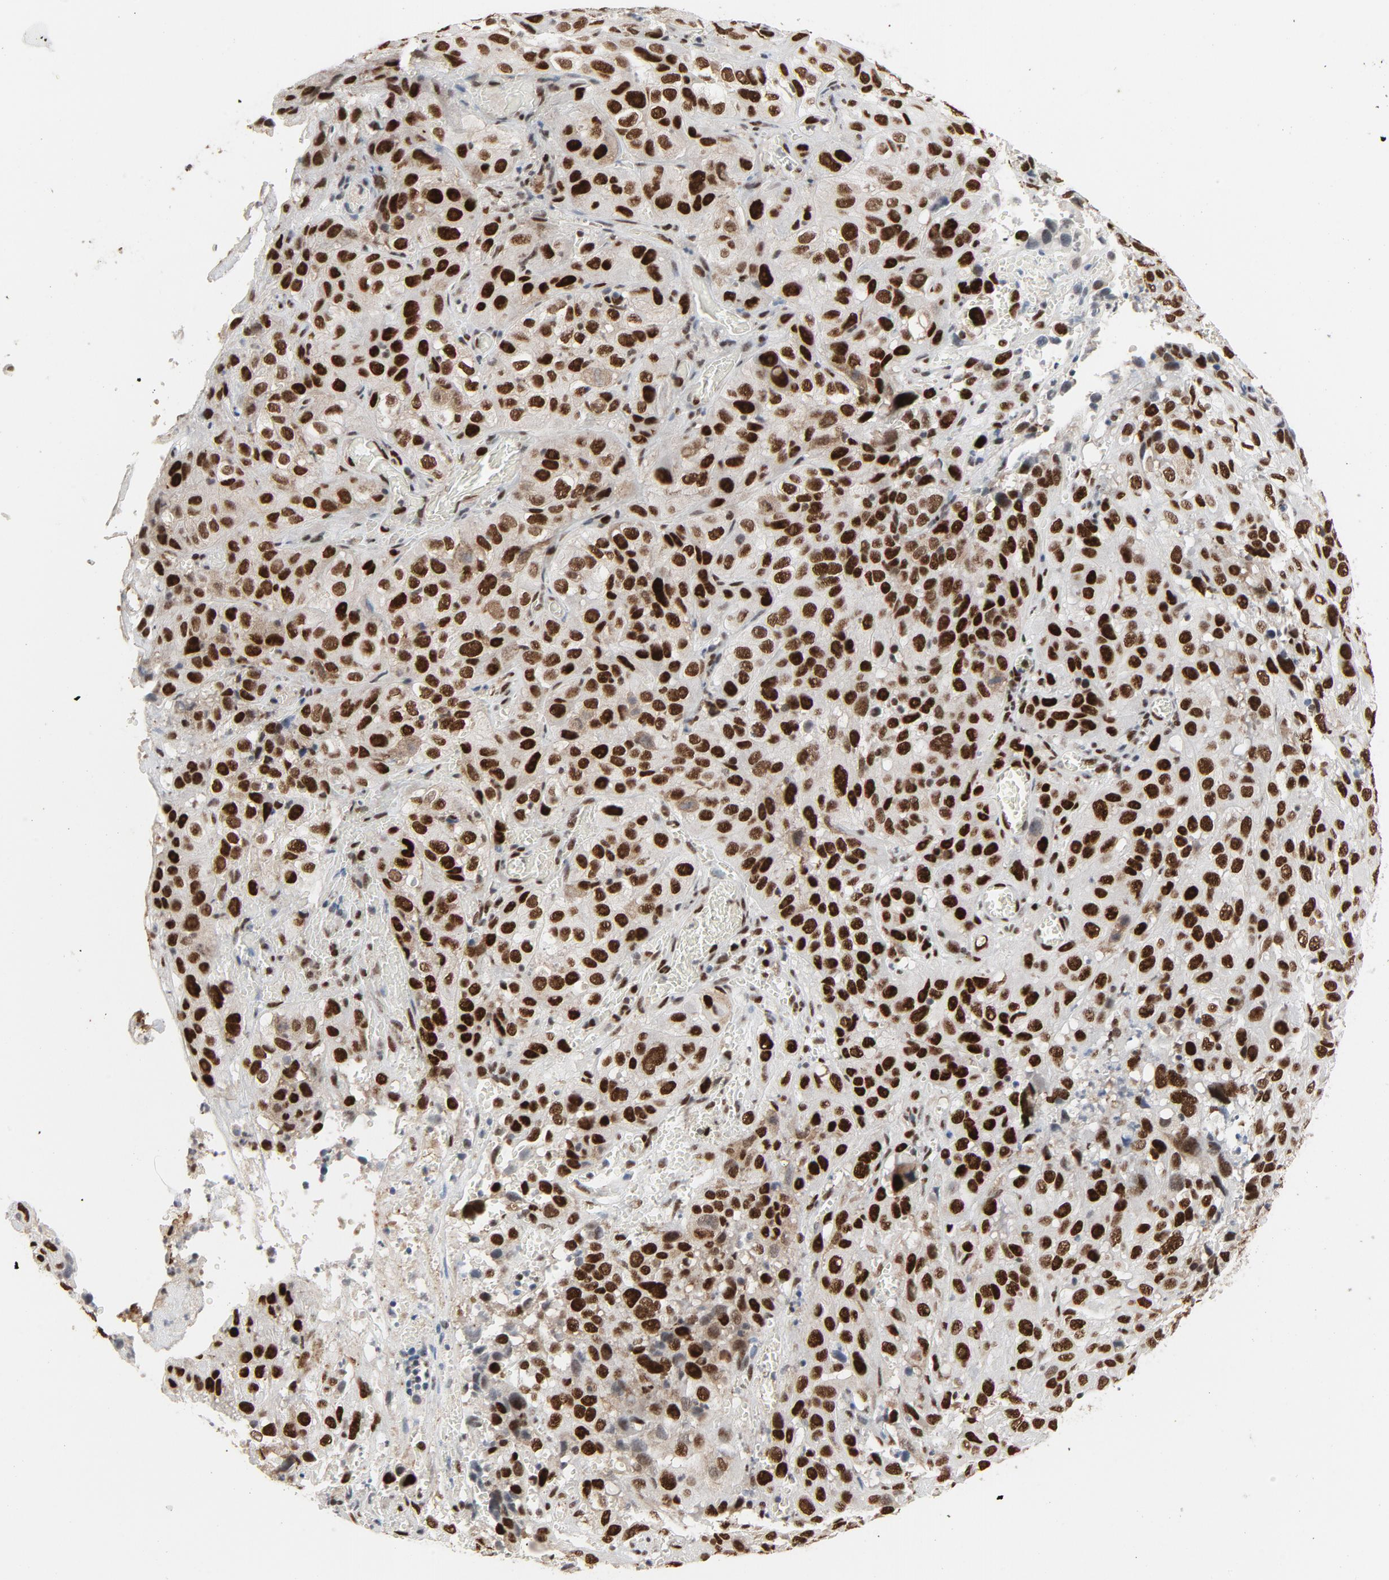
{"staining": {"intensity": "strong", "quantity": ">75%", "location": "nuclear"}, "tissue": "cervical cancer", "cell_type": "Tumor cells", "image_type": "cancer", "snomed": [{"axis": "morphology", "description": "Squamous cell carcinoma, NOS"}, {"axis": "topography", "description": "Cervix"}], "caption": "This histopathology image exhibits IHC staining of human cervical cancer, with high strong nuclear positivity in about >75% of tumor cells.", "gene": "JMJD6", "patient": {"sex": "female", "age": 32}}